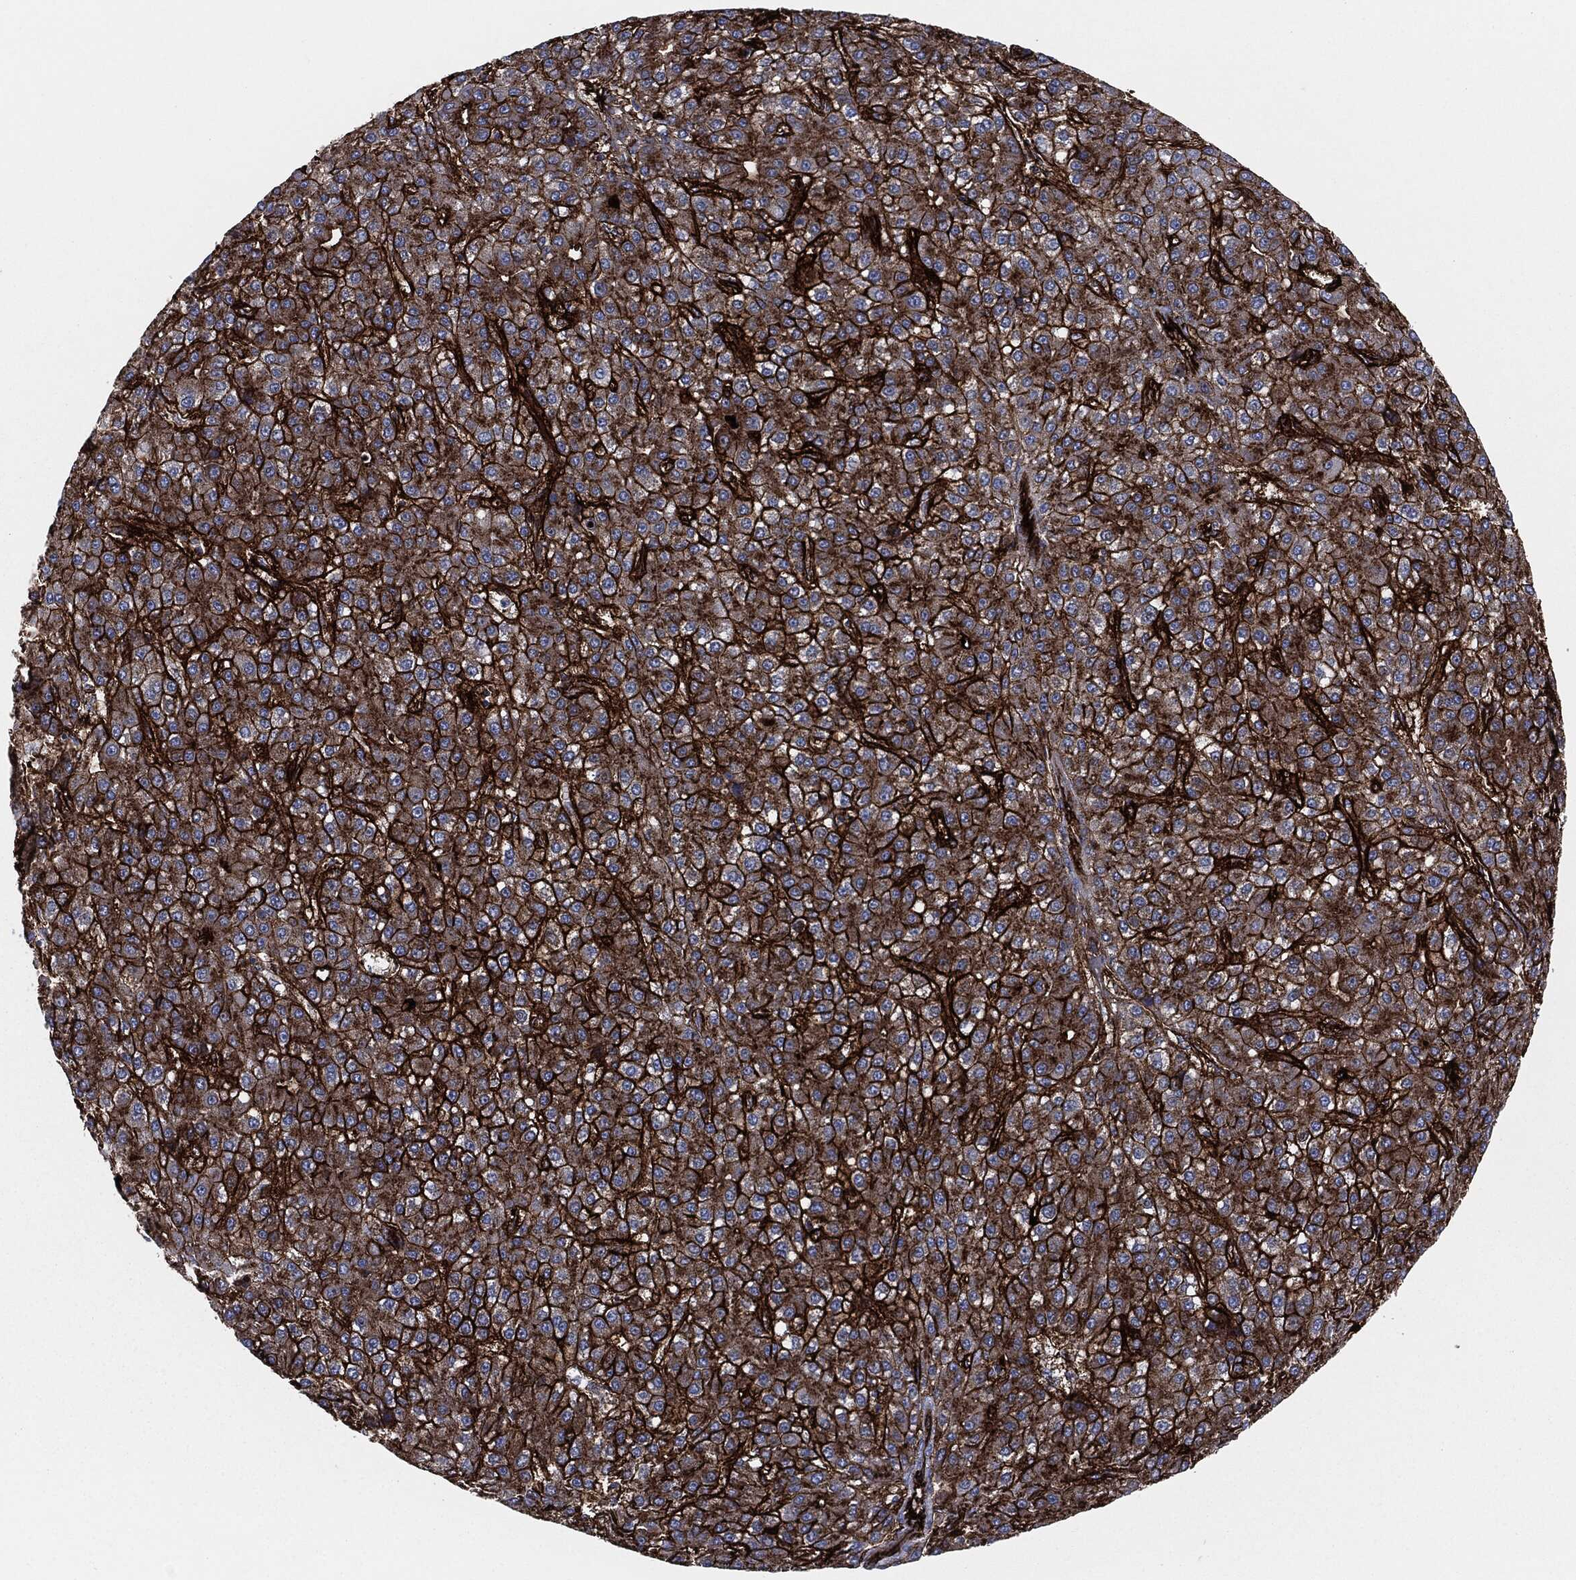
{"staining": {"intensity": "strong", "quantity": ">75%", "location": "cytoplasmic/membranous"}, "tissue": "liver cancer", "cell_type": "Tumor cells", "image_type": "cancer", "snomed": [{"axis": "morphology", "description": "Carcinoma, Hepatocellular, NOS"}, {"axis": "topography", "description": "Liver"}], "caption": "Protein analysis of liver hepatocellular carcinoma tissue reveals strong cytoplasmic/membranous staining in approximately >75% of tumor cells.", "gene": "APOB", "patient": {"sex": "male", "age": 67}}